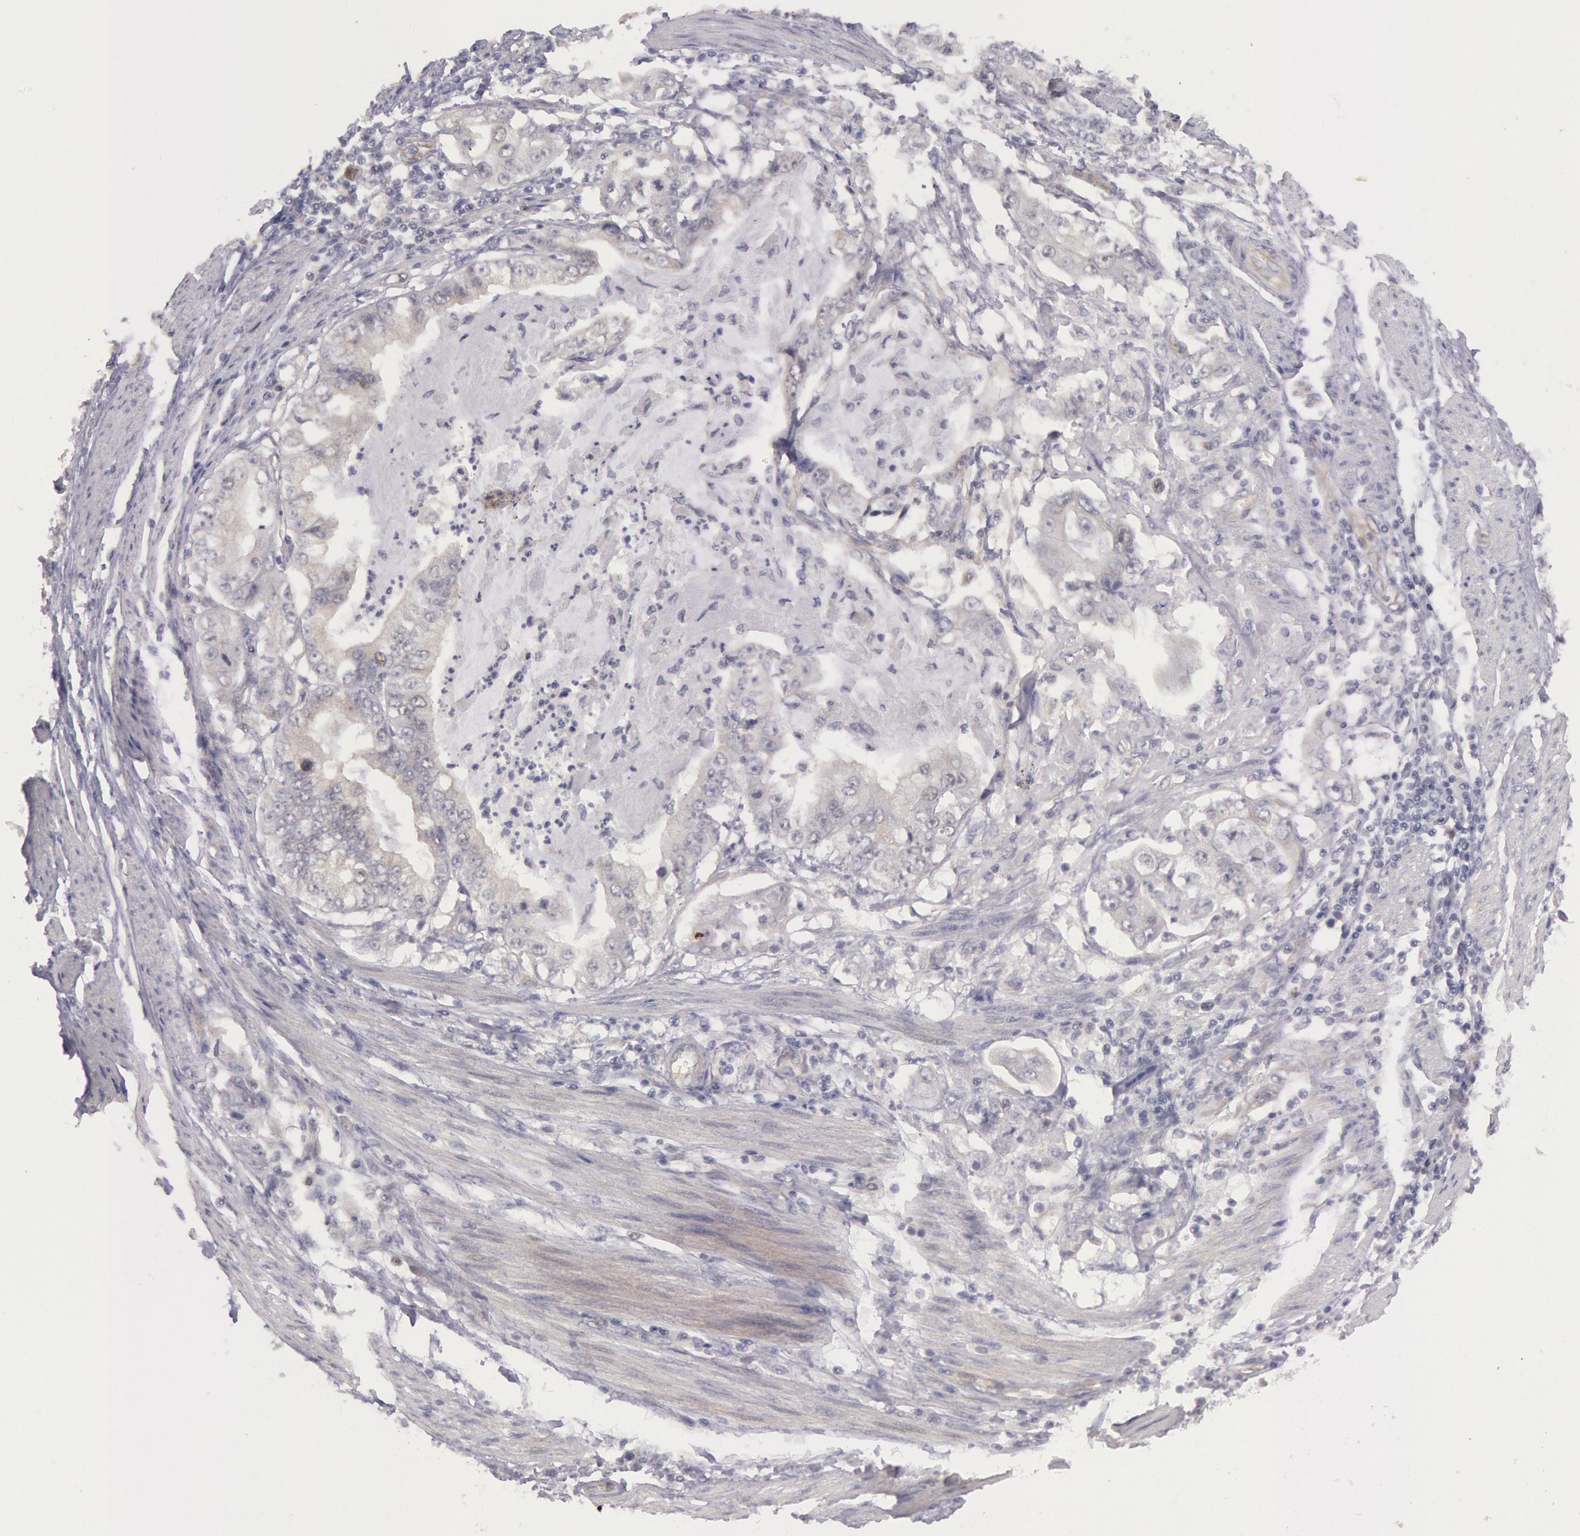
{"staining": {"intensity": "negative", "quantity": "none", "location": "none"}, "tissue": "stomach cancer", "cell_type": "Tumor cells", "image_type": "cancer", "snomed": [{"axis": "morphology", "description": "Adenocarcinoma, NOS"}, {"axis": "topography", "description": "Pancreas"}, {"axis": "topography", "description": "Stomach, upper"}], "caption": "IHC micrograph of human stomach adenocarcinoma stained for a protein (brown), which exhibits no positivity in tumor cells. (DAB immunohistochemistry visualized using brightfield microscopy, high magnification).", "gene": "AMOTL1", "patient": {"sex": "male", "age": 77}}